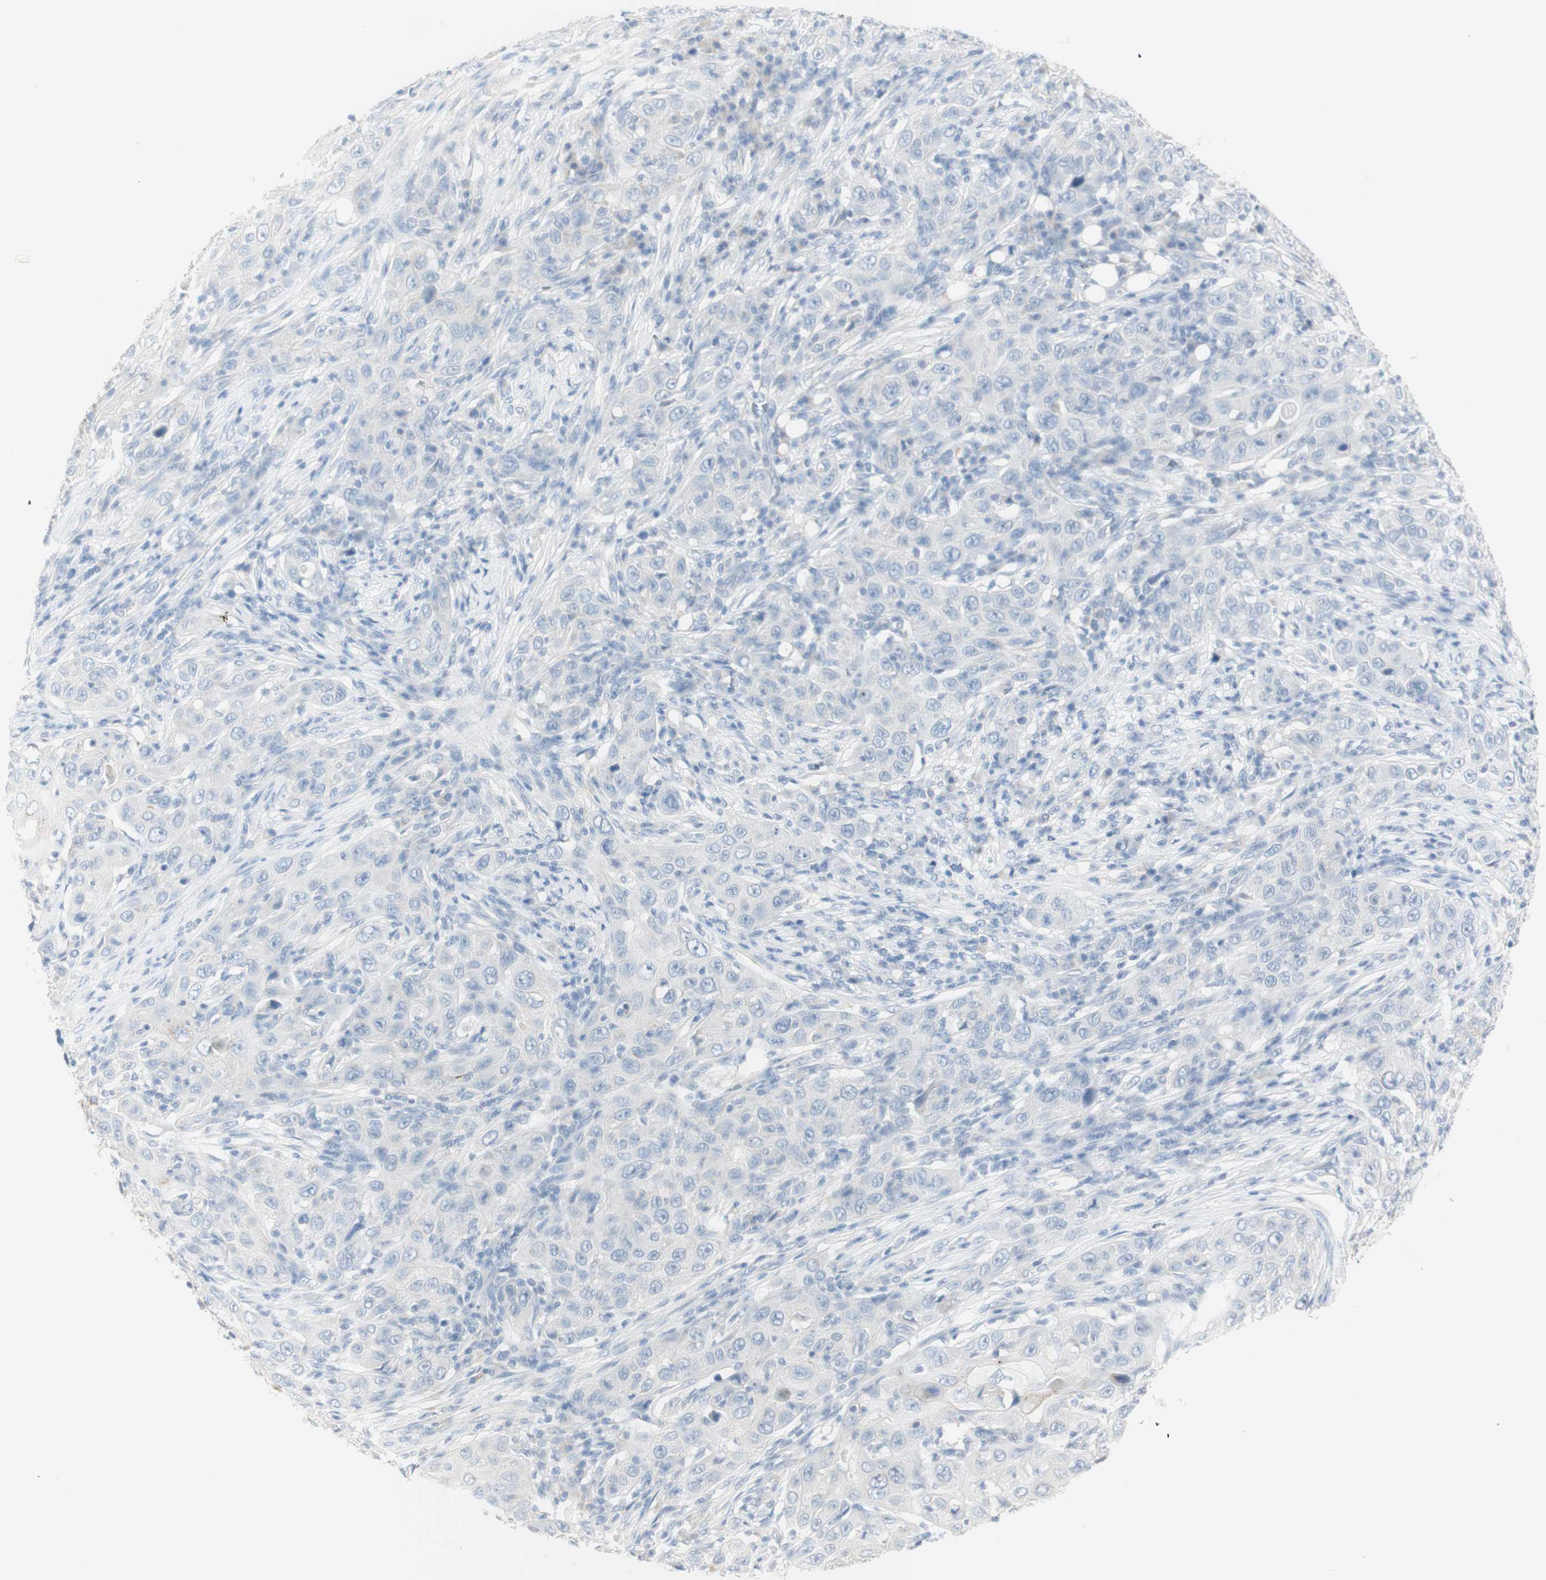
{"staining": {"intensity": "negative", "quantity": "none", "location": "none"}, "tissue": "skin cancer", "cell_type": "Tumor cells", "image_type": "cancer", "snomed": [{"axis": "morphology", "description": "Squamous cell carcinoma, NOS"}, {"axis": "topography", "description": "Skin"}], "caption": "Tumor cells show no significant protein positivity in skin squamous cell carcinoma. (DAB immunohistochemistry (IHC) visualized using brightfield microscopy, high magnification).", "gene": "ART3", "patient": {"sex": "female", "age": 88}}